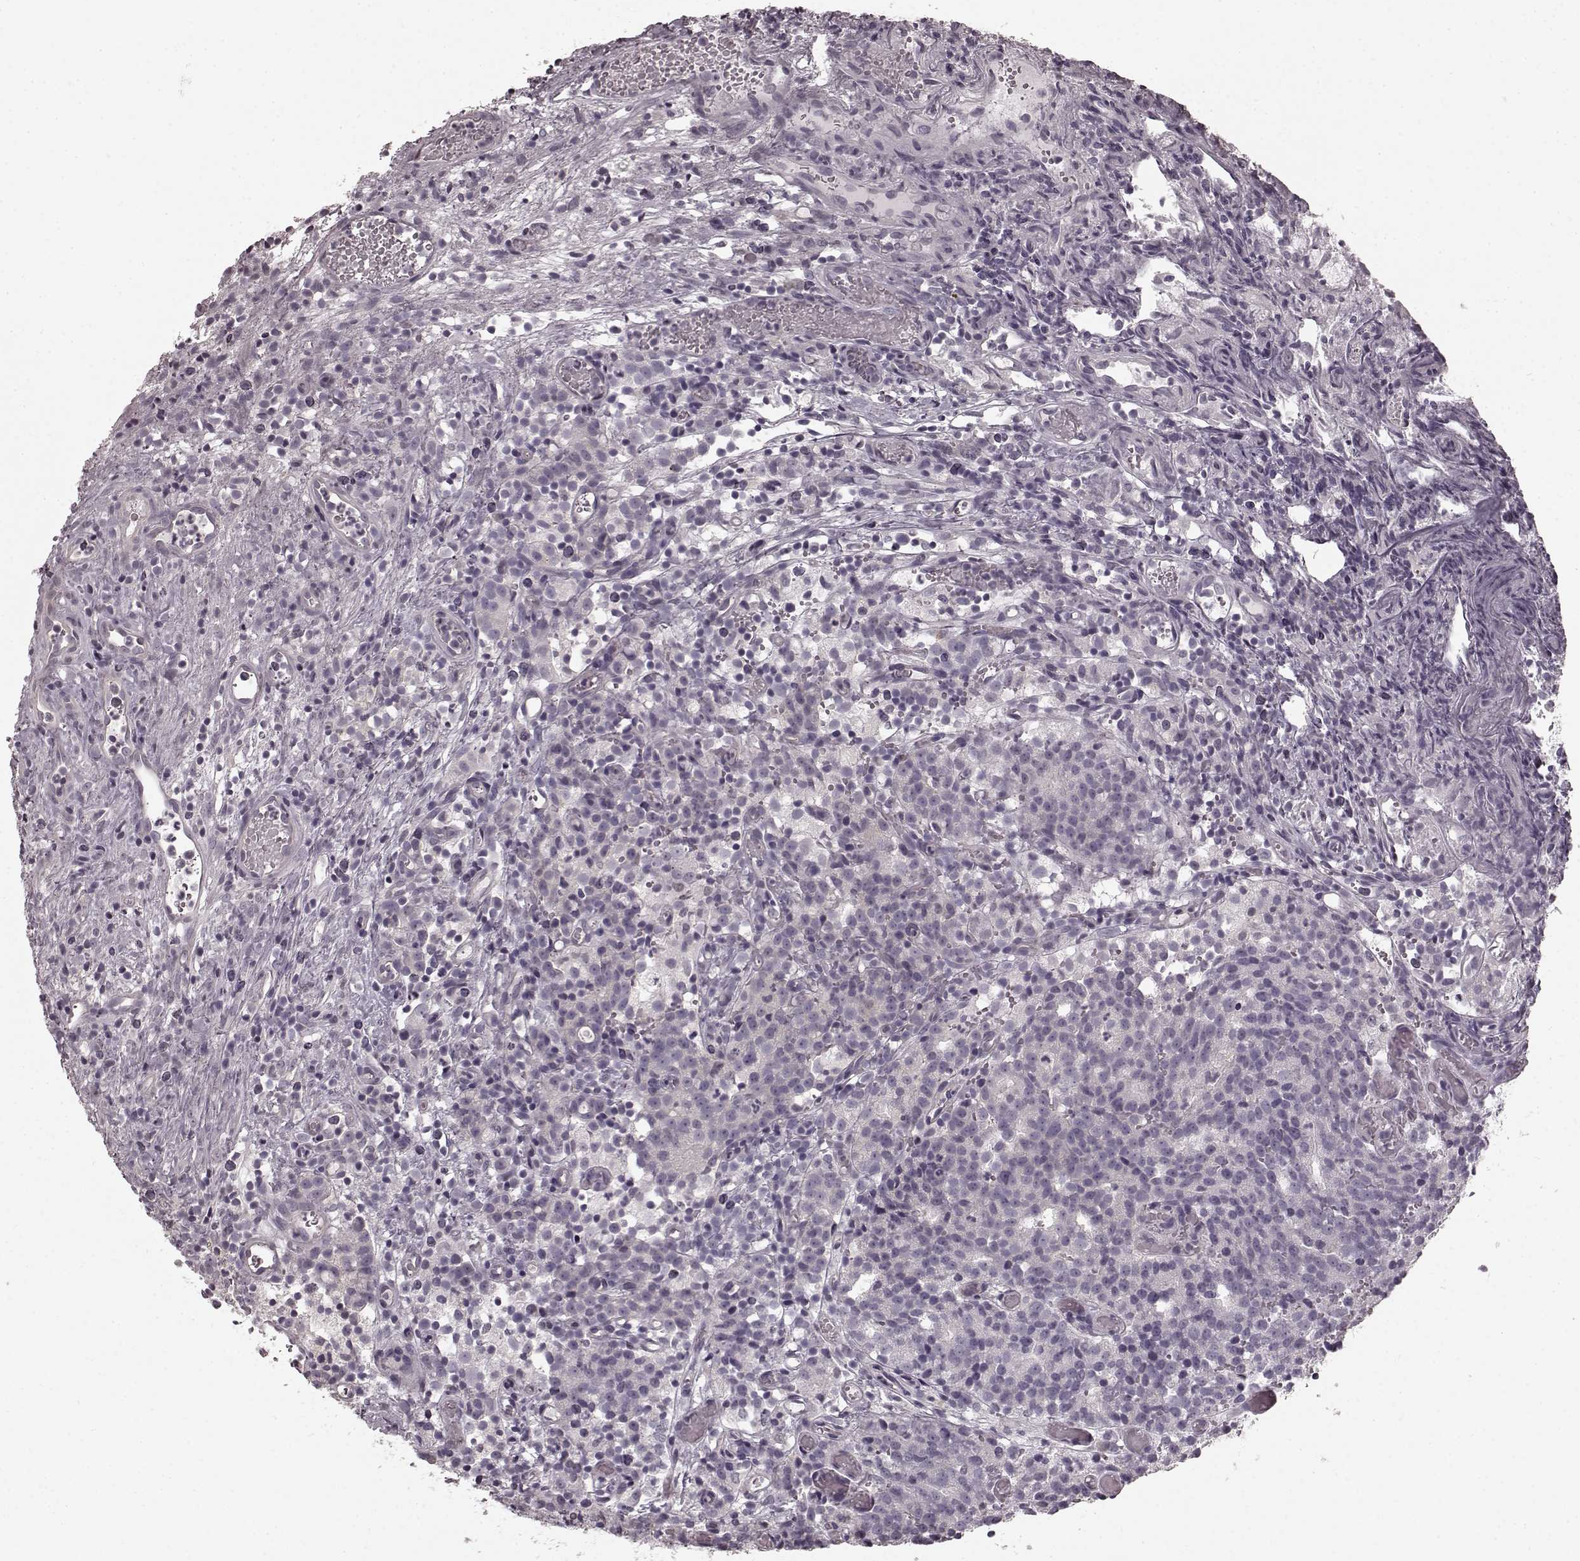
{"staining": {"intensity": "negative", "quantity": "none", "location": "none"}, "tissue": "prostate cancer", "cell_type": "Tumor cells", "image_type": "cancer", "snomed": [{"axis": "morphology", "description": "Adenocarcinoma, High grade"}, {"axis": "topography", "description": "Prostate"}], "caption": "This micrograph is of adenocarcinoma (high-grade) (prostate) stained with immunohistochemistry (IHC) to label a protein in brown with the nuclei are counter-stained blue. There is no staining in tumor cells.", "gene": "PRKCE", "patient": {"sex": "male", "age": 53}}